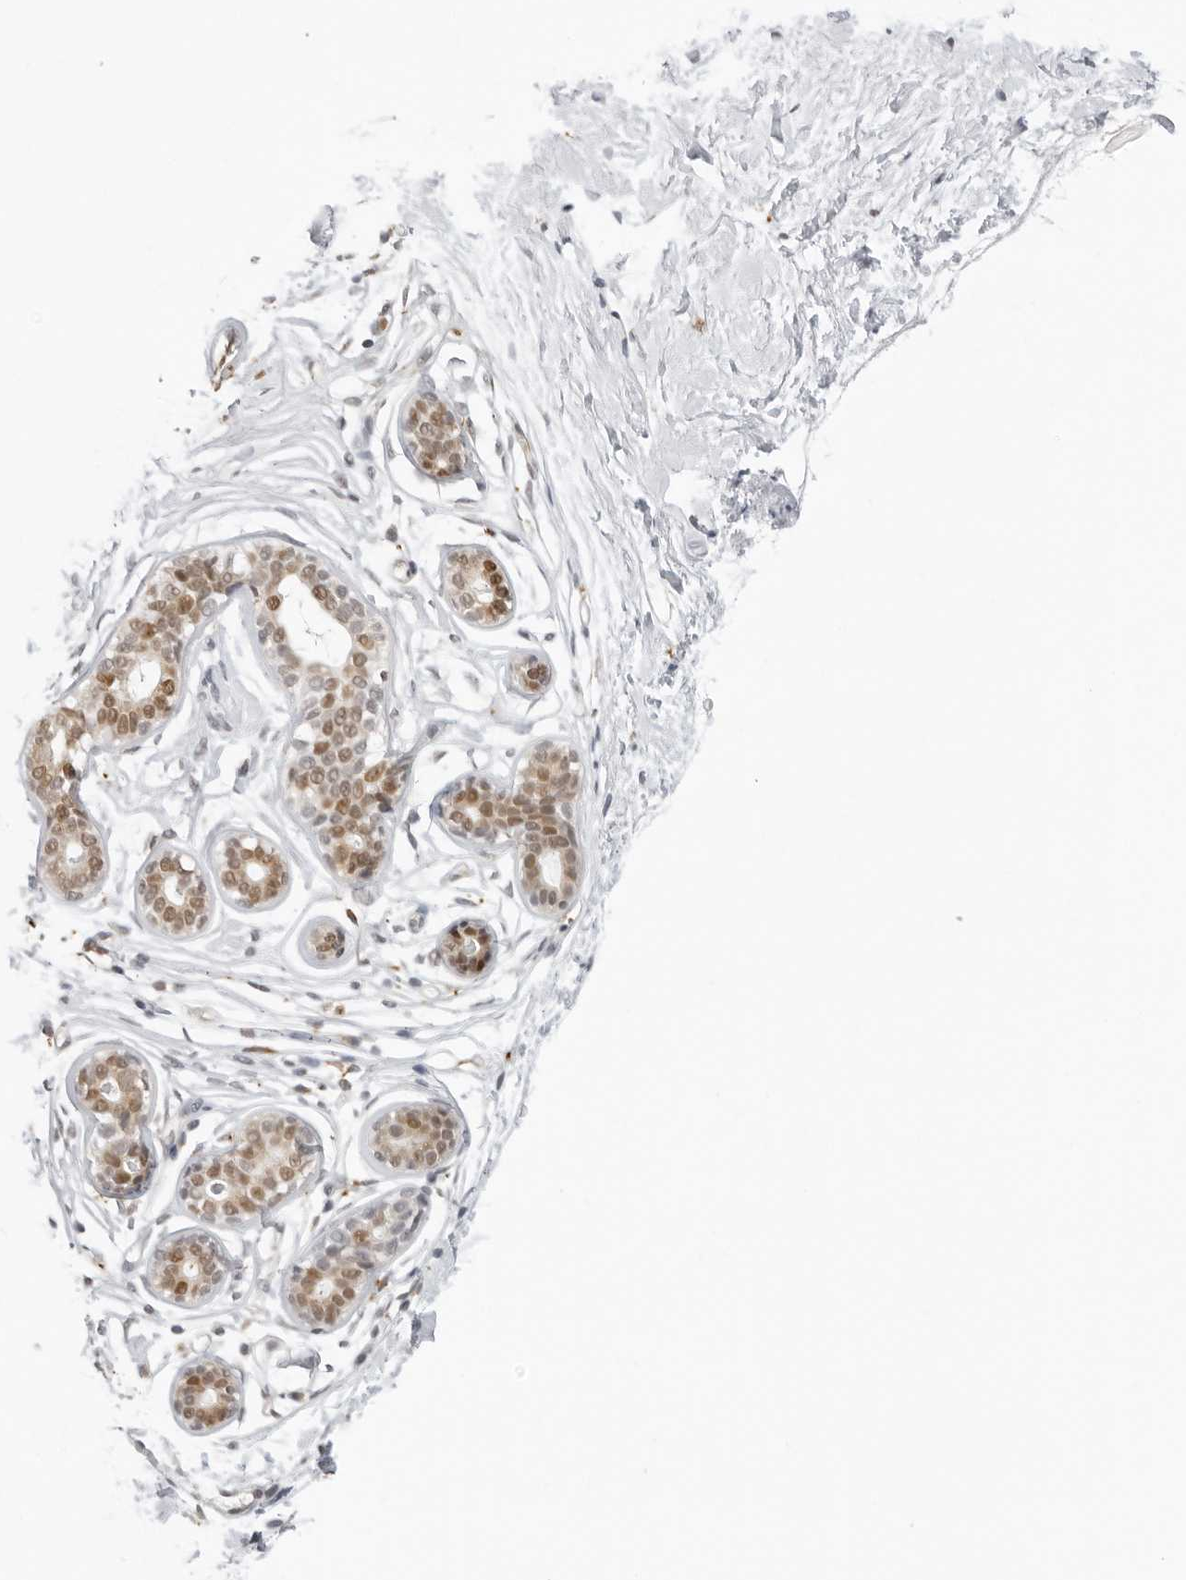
{"staining": {"intensity": "negative", "quantity": "none", "location": "none"}, "tissue": "breast", "cell_type": "Adipocytes", "image_type": "normal", "snomed": [{"axis": "morphology", "description": "Normal tissue, NOS"}, {"axis": "topography", "description": "Breast"}], "caption": "High power microscopy image of an IHC micrograph of normal breast, revealing no significant staining in adipocytes. (Stains: DAB immunohistochemistry (IHC) with hematoxylin counter stain, Microscopy: brightfield microscopy at high magnification).", "gene": "MSH6", "patient": {"sex": "female", "age": 23}}